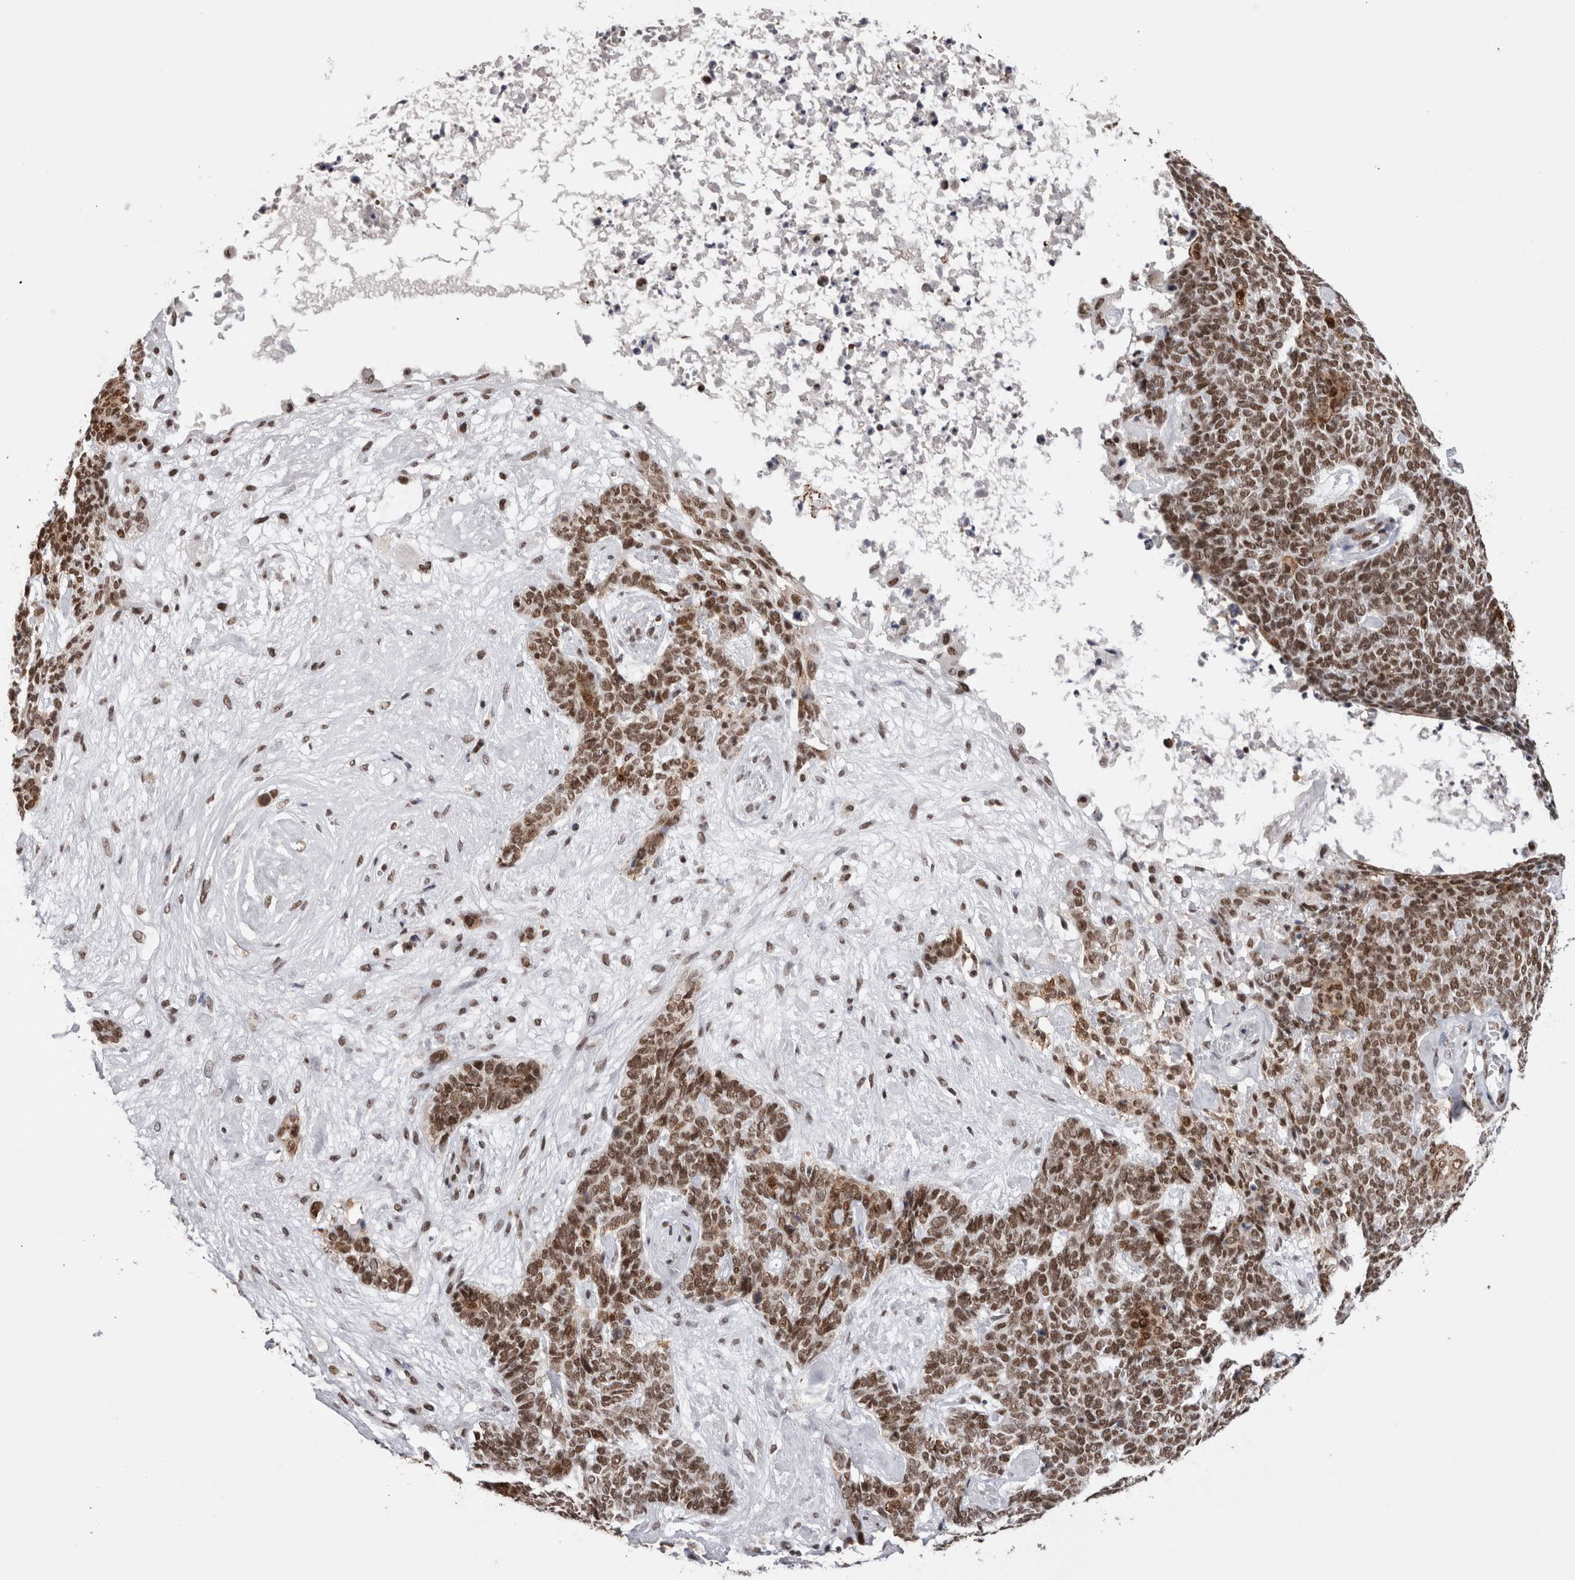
{"staining": {"intensity": "moderate", "quantity": ">75%", "location": "nuclear"}, "tissue": "skin cancer", "cell_type": "Tumor cells", "image_type": "cancer", "snomed": [{"axis": "morphology", "description": "Basal cell carcinoma"}, {"axis": "topography", "description": "Skin"}], "caption": "Brown immunohistochemical staining in skin cancer demonstrates moderate nuclear positivity in about >75% of tumor cells.", "gene": "SMC1A", "patient": {"sex": "female", "age": 84}}